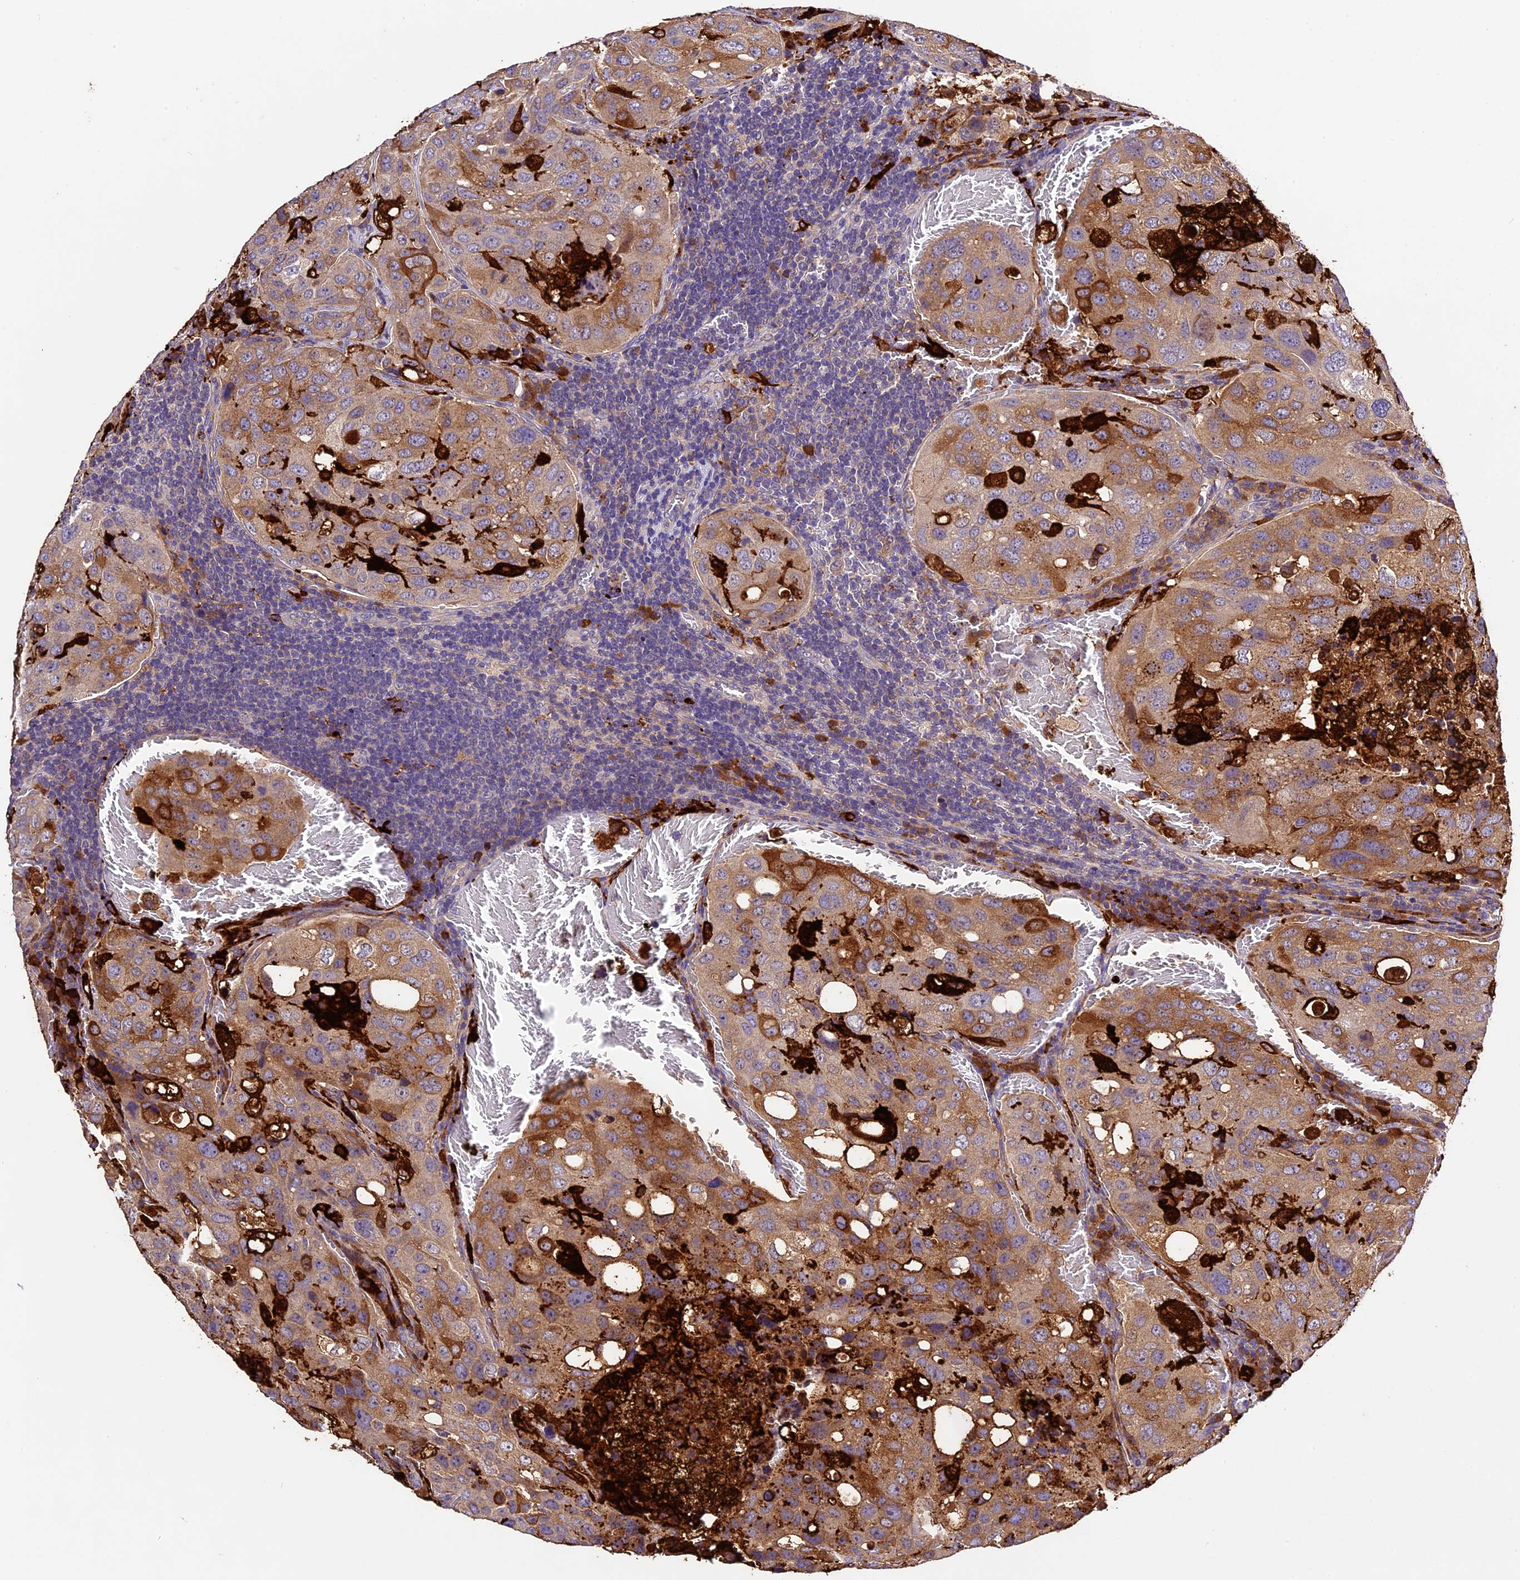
{"staining": {"intensity": "moderate", "quantity": ">75%", "location": "cytoplasmic/membranous"}, "tissue": "urothelial cancer", "cell_type": "Tumor cells", "image_type": "cancer", "snomed": [{"axis": "morphology", "description": "Urothelial carcinoma, High grade"}, {"axis": "topography", "description": "Lymph node"}, {"axis": "topography", "description": "Urinary bladder"}], "caption": "Urothelial cancer stained with immunohistochemistry (IHC) shows moderate cytoplasmic/membranous staining in approximately >75% of tumor cells.", "gene": "CILP2", "patient": {"sex": "male", "age": 51}}